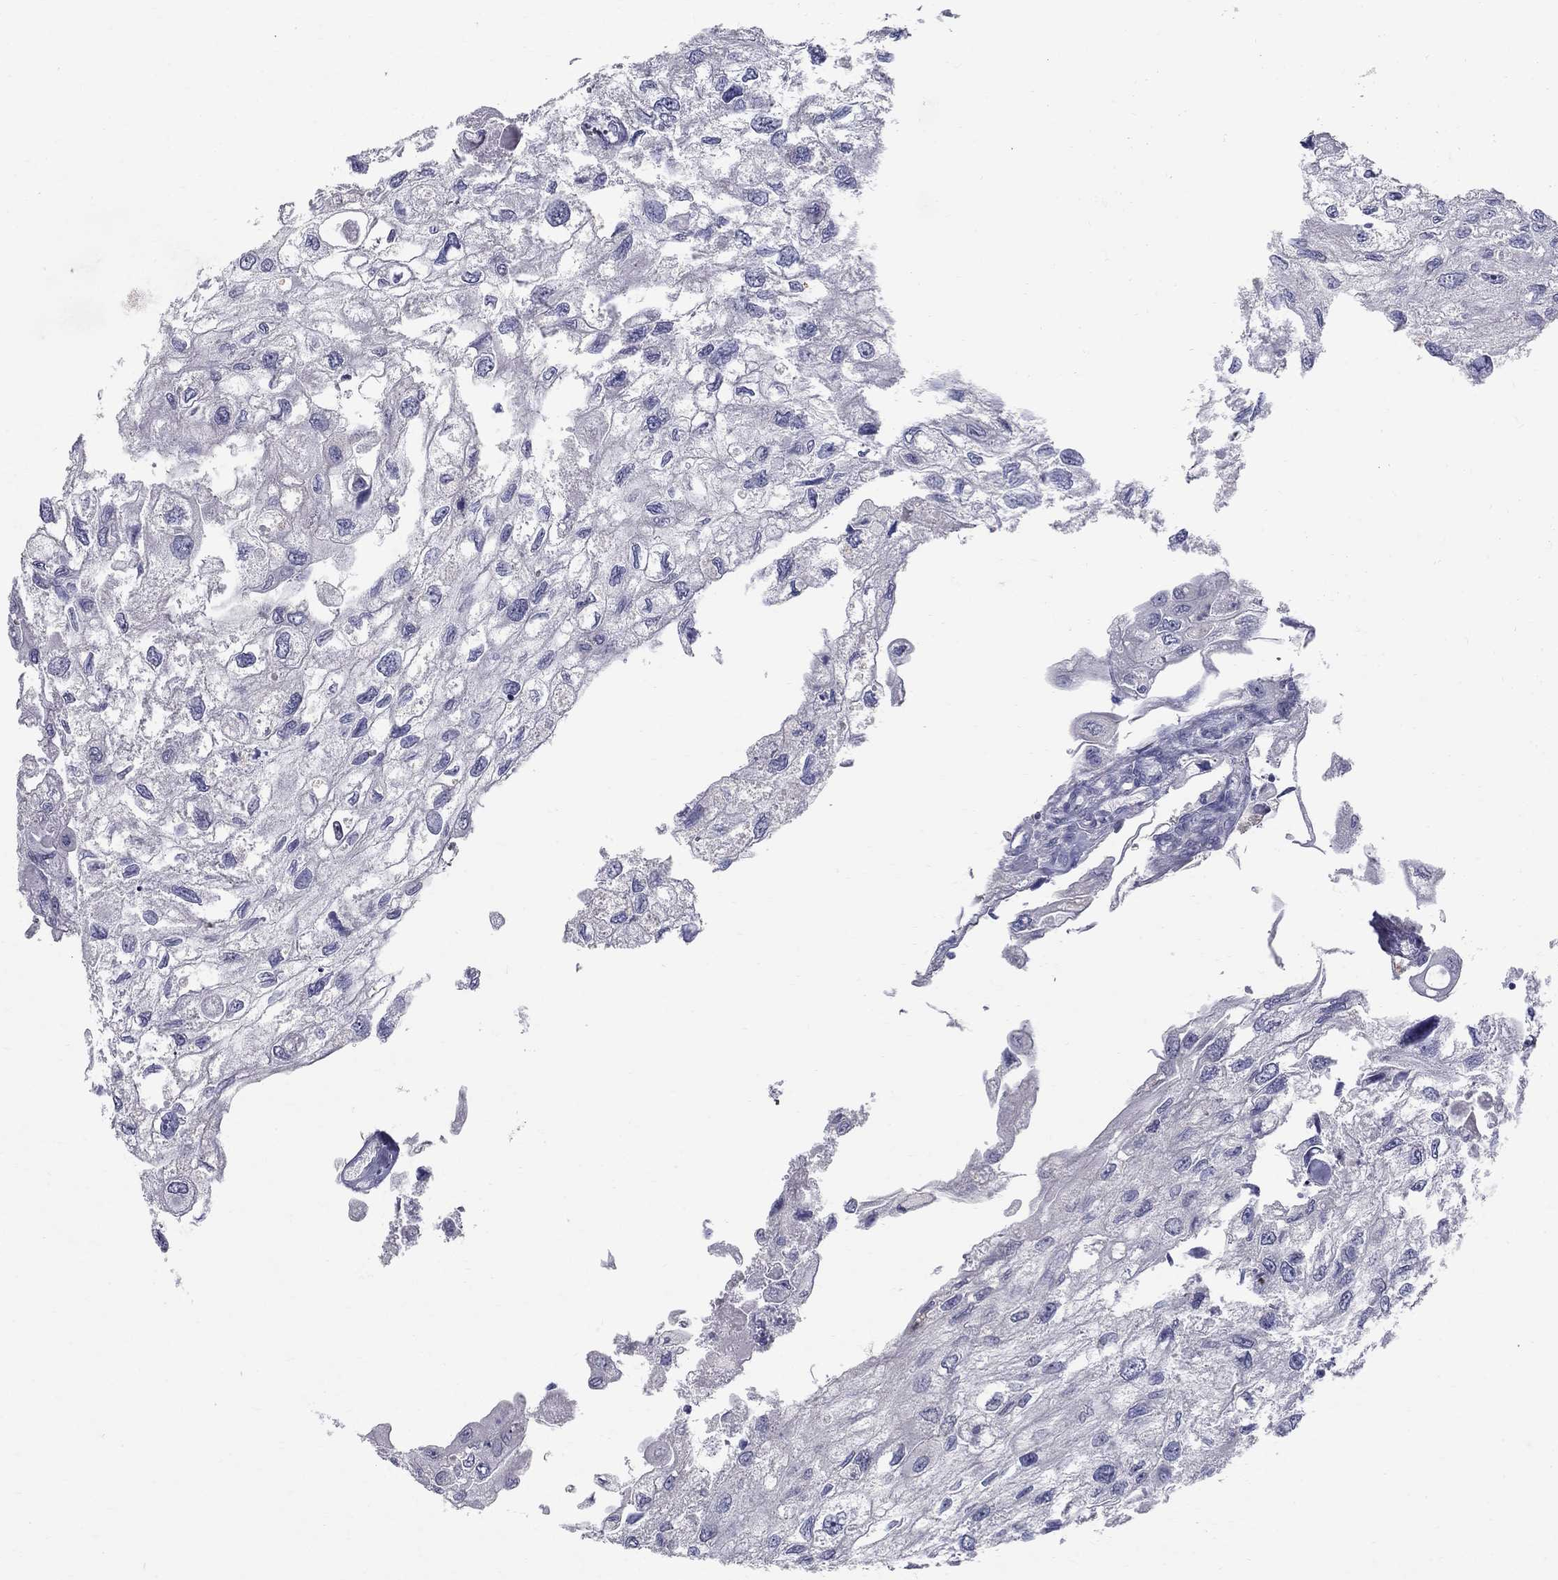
{"staining": {"intensity": "negative", "quantity": "none", "location": "none"}, "tissue": "urothelial cancer", "cell_type": "Tumor cells", "image_type": "cancer", "snomed": [{"axis": "morphology", "description": "Urothelial carcinoma, High grade"}, {"axis": "topography", "description": "Urinary bladder"}], "caption": "This is a micrograph of immunohistochemistry staining of urothelial cancer, which shows no positivity in tumor cells.", "gene": "TP53TG5", "patient": {"sex": "male", "age": 59}}